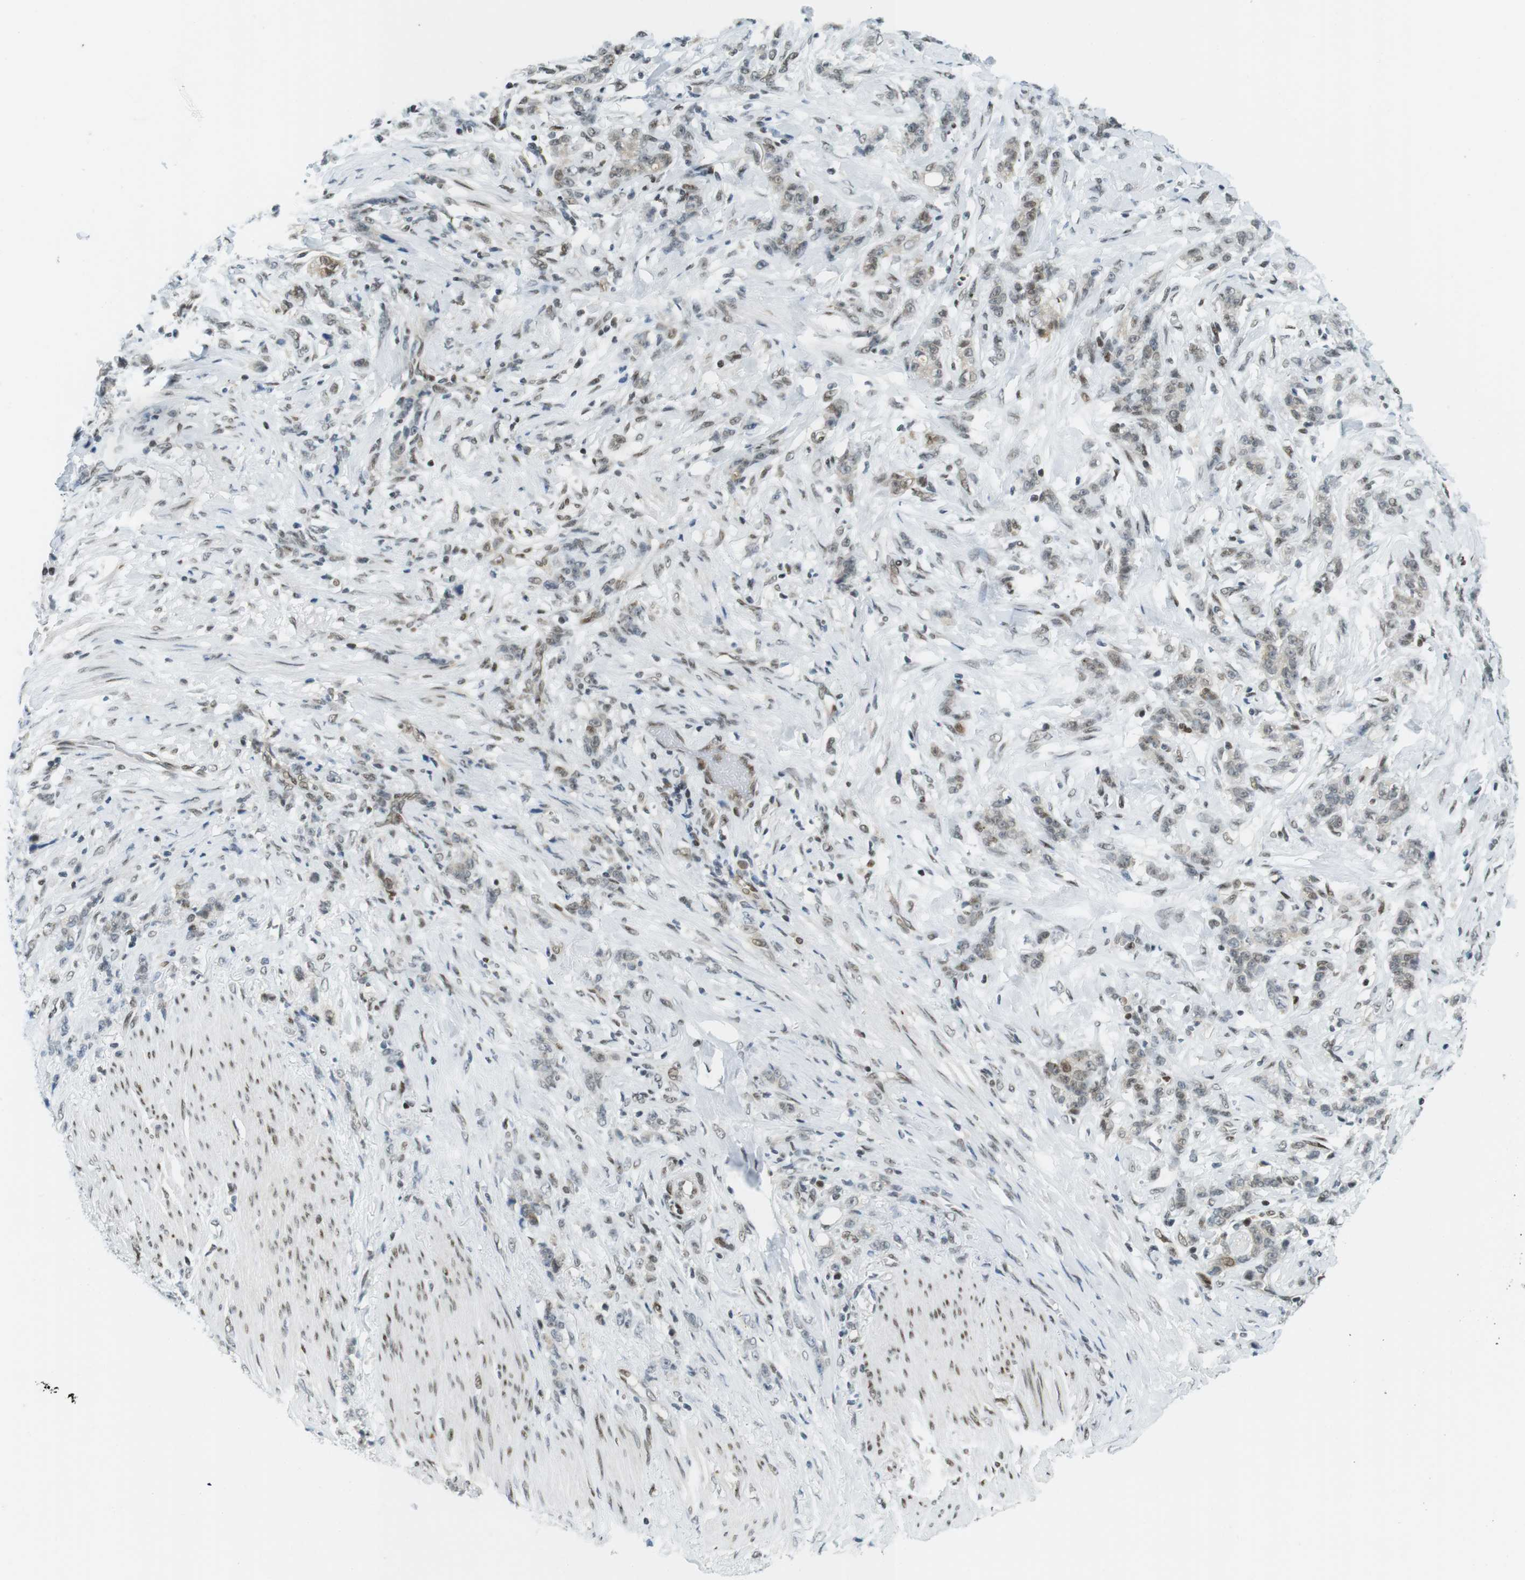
{"staining": {"intensity": "moderate", "quantity": "<25%", "location": "nuclear"}, "tissue": "stomach cancer", "cell_type": "Tumor cells", "image_type": "cancer", "snomed": [{"axis": "morphology", "description": "Adenocarcinoma, NOS"}, {"axis": "topography", "description": "Stomach, lower"}], "caption": "Immunohistochemical staining of stomach cancer (adenocarcinoma) demonstrates low levels of moderate nuclear protein positivity in approximately <25% of tumor cells.", "gene": "UBB", "patient": {"sex": "male", "age": 88}}